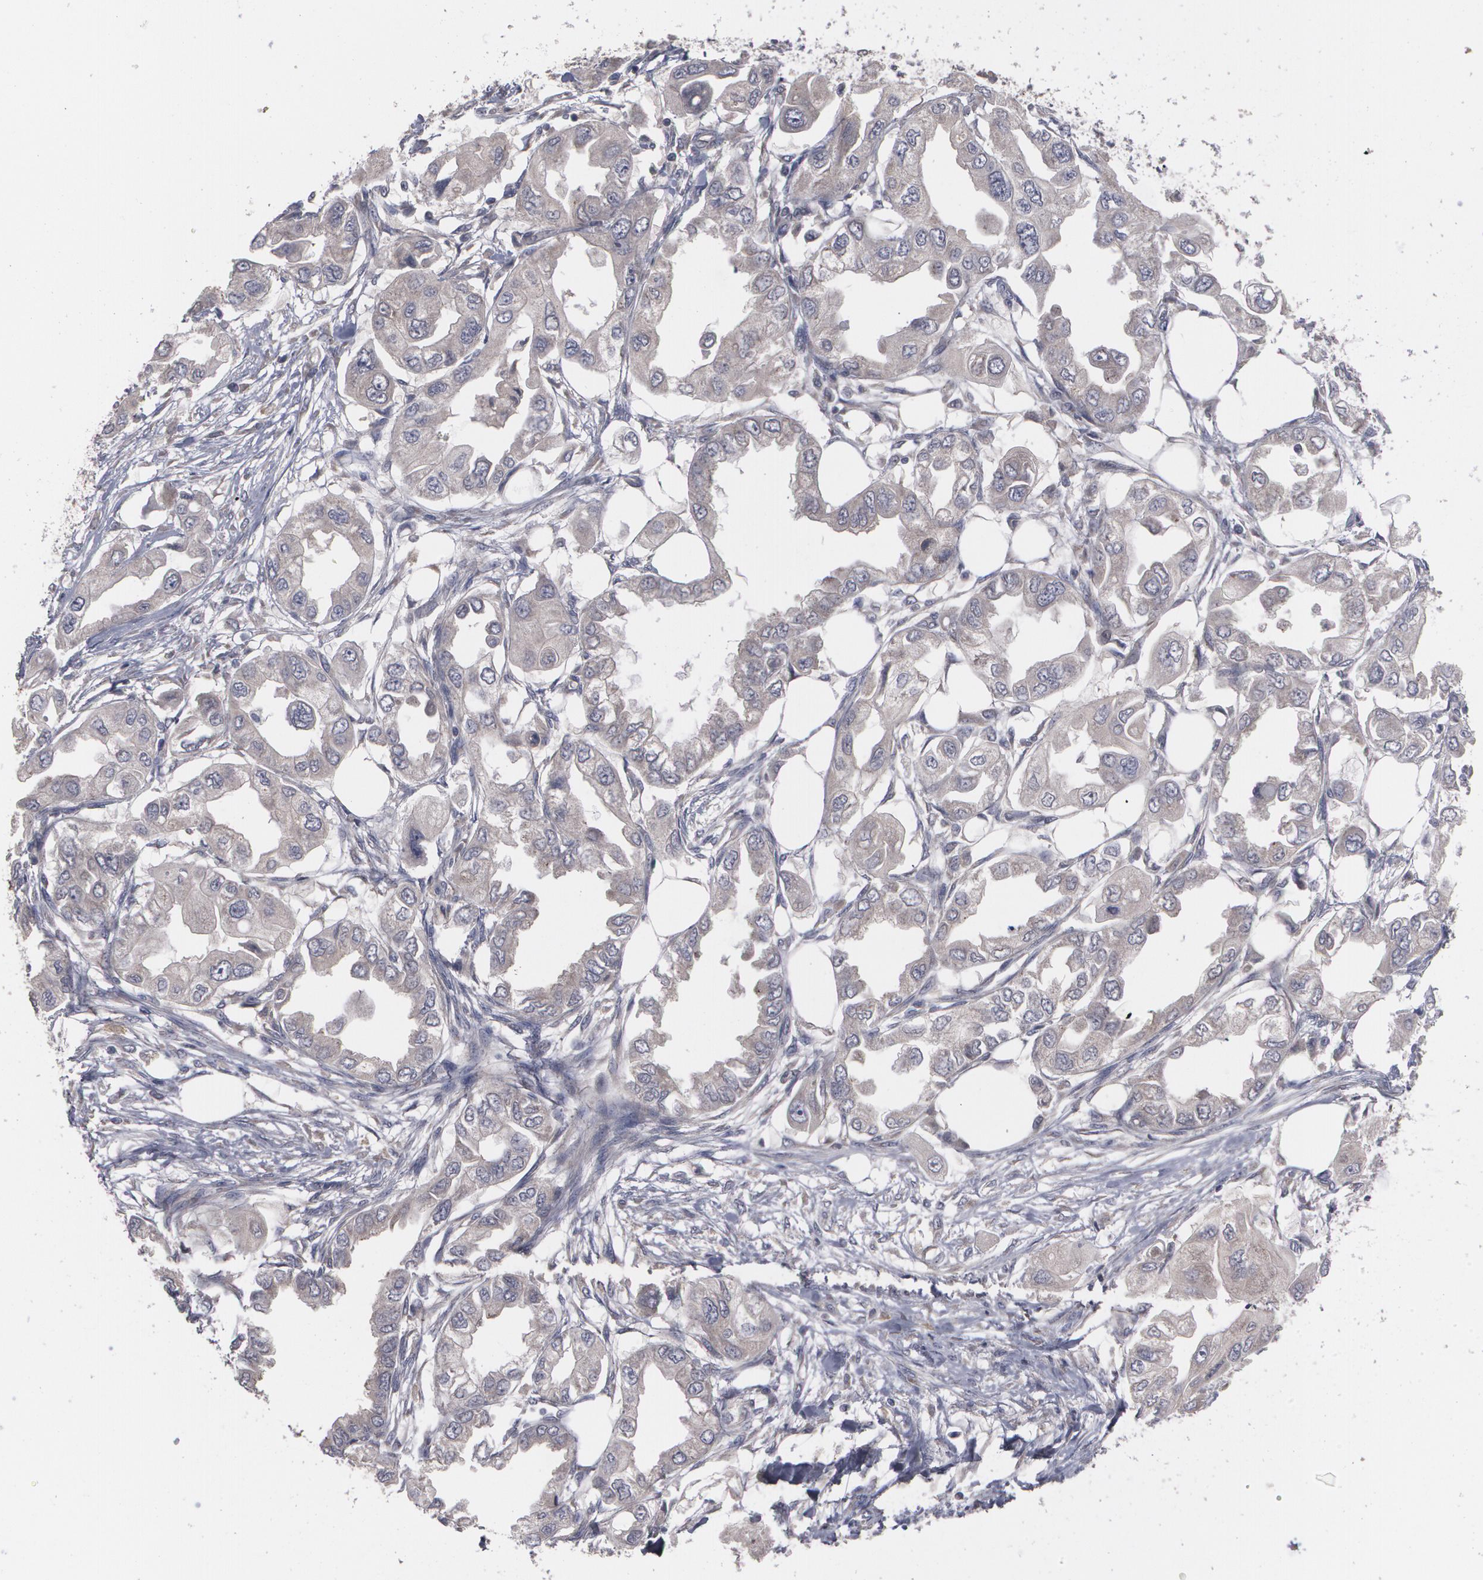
{"staining": {"intensity": "weak", "quantity": ">75%", "location": "cytoplasmic/membranous"}, "tissue": "endometrial cancer", "cell_type": "Tumor cells", "image_type": "cancer", "snomed": [{"axis": "morphology", "description": "Adenocarcinoma, NOS"}, {"axis": "topography", "description": "Endometrium"}], "caption": "This is an image of immunohistochemistry staining of endometrial cancer (adenocarcinoma), which shows weak positivity in the cytoplasmic/membranous of tumor cells.", "gene": "ARF6", "patient": {"sex": "female", "age": 67}}